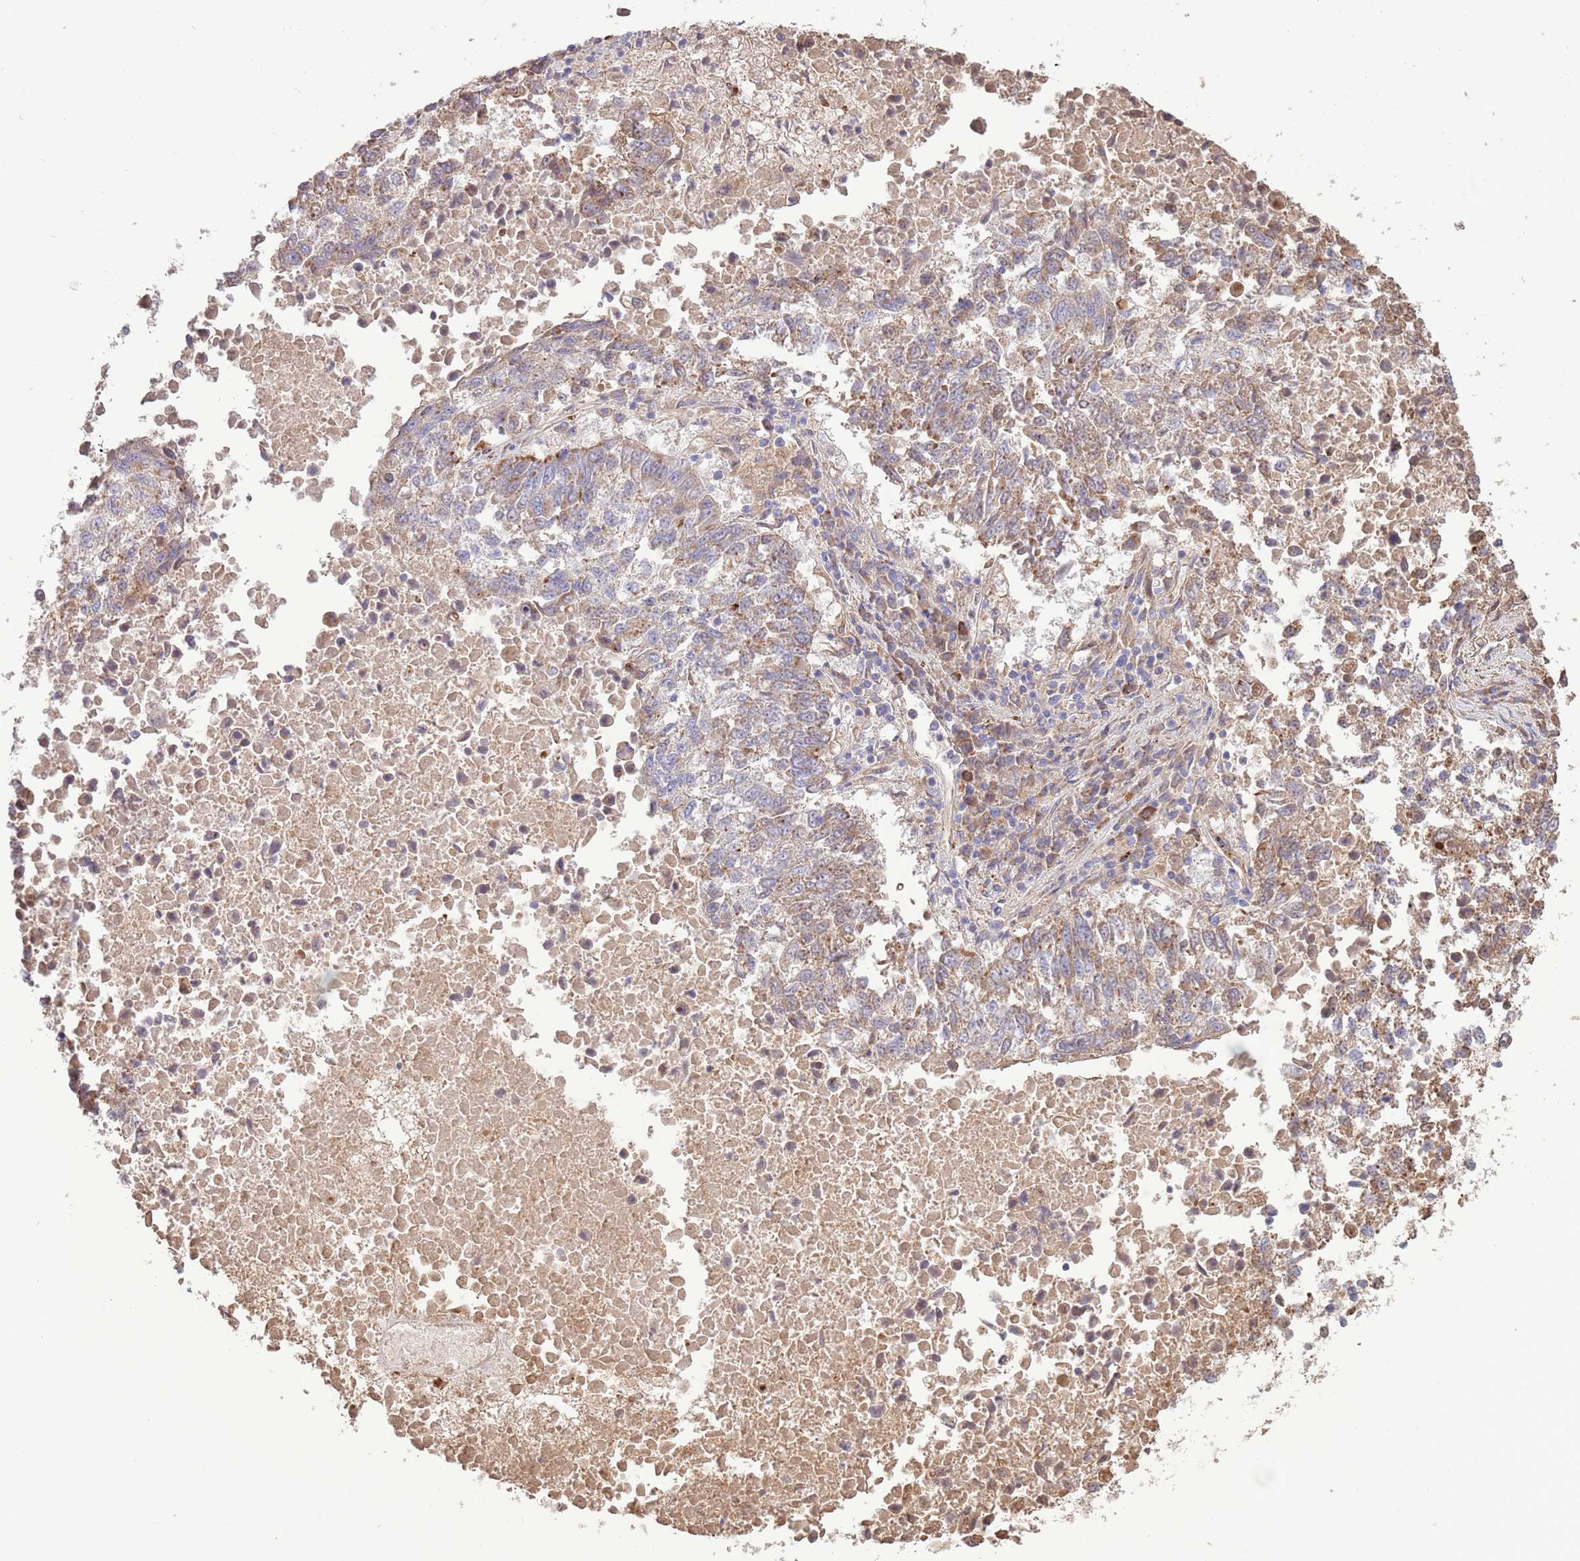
{"staining": {"intensity": "weak", "quantity": "25%-75%", "location": "cytoplasmic/membranous"}, "tissue": "lung cancer", "cell_type": "Tumor cells", "image_type": "cancer", "snomed": [{"axis": "morphology", "description": "Squamous cell carcinoma, NOS"}, {"axis": "topography", "description": "Lung"}], "caption": "Immunohistochemical staining of human squamous cell carcinoma (lung) reveals low levels of weak cytoplasmic/membranous protein staining in approximately 25%-75% of tumor cells.", "gene": "DOCK6", "patient": {"sex": "male", "age": 73}}